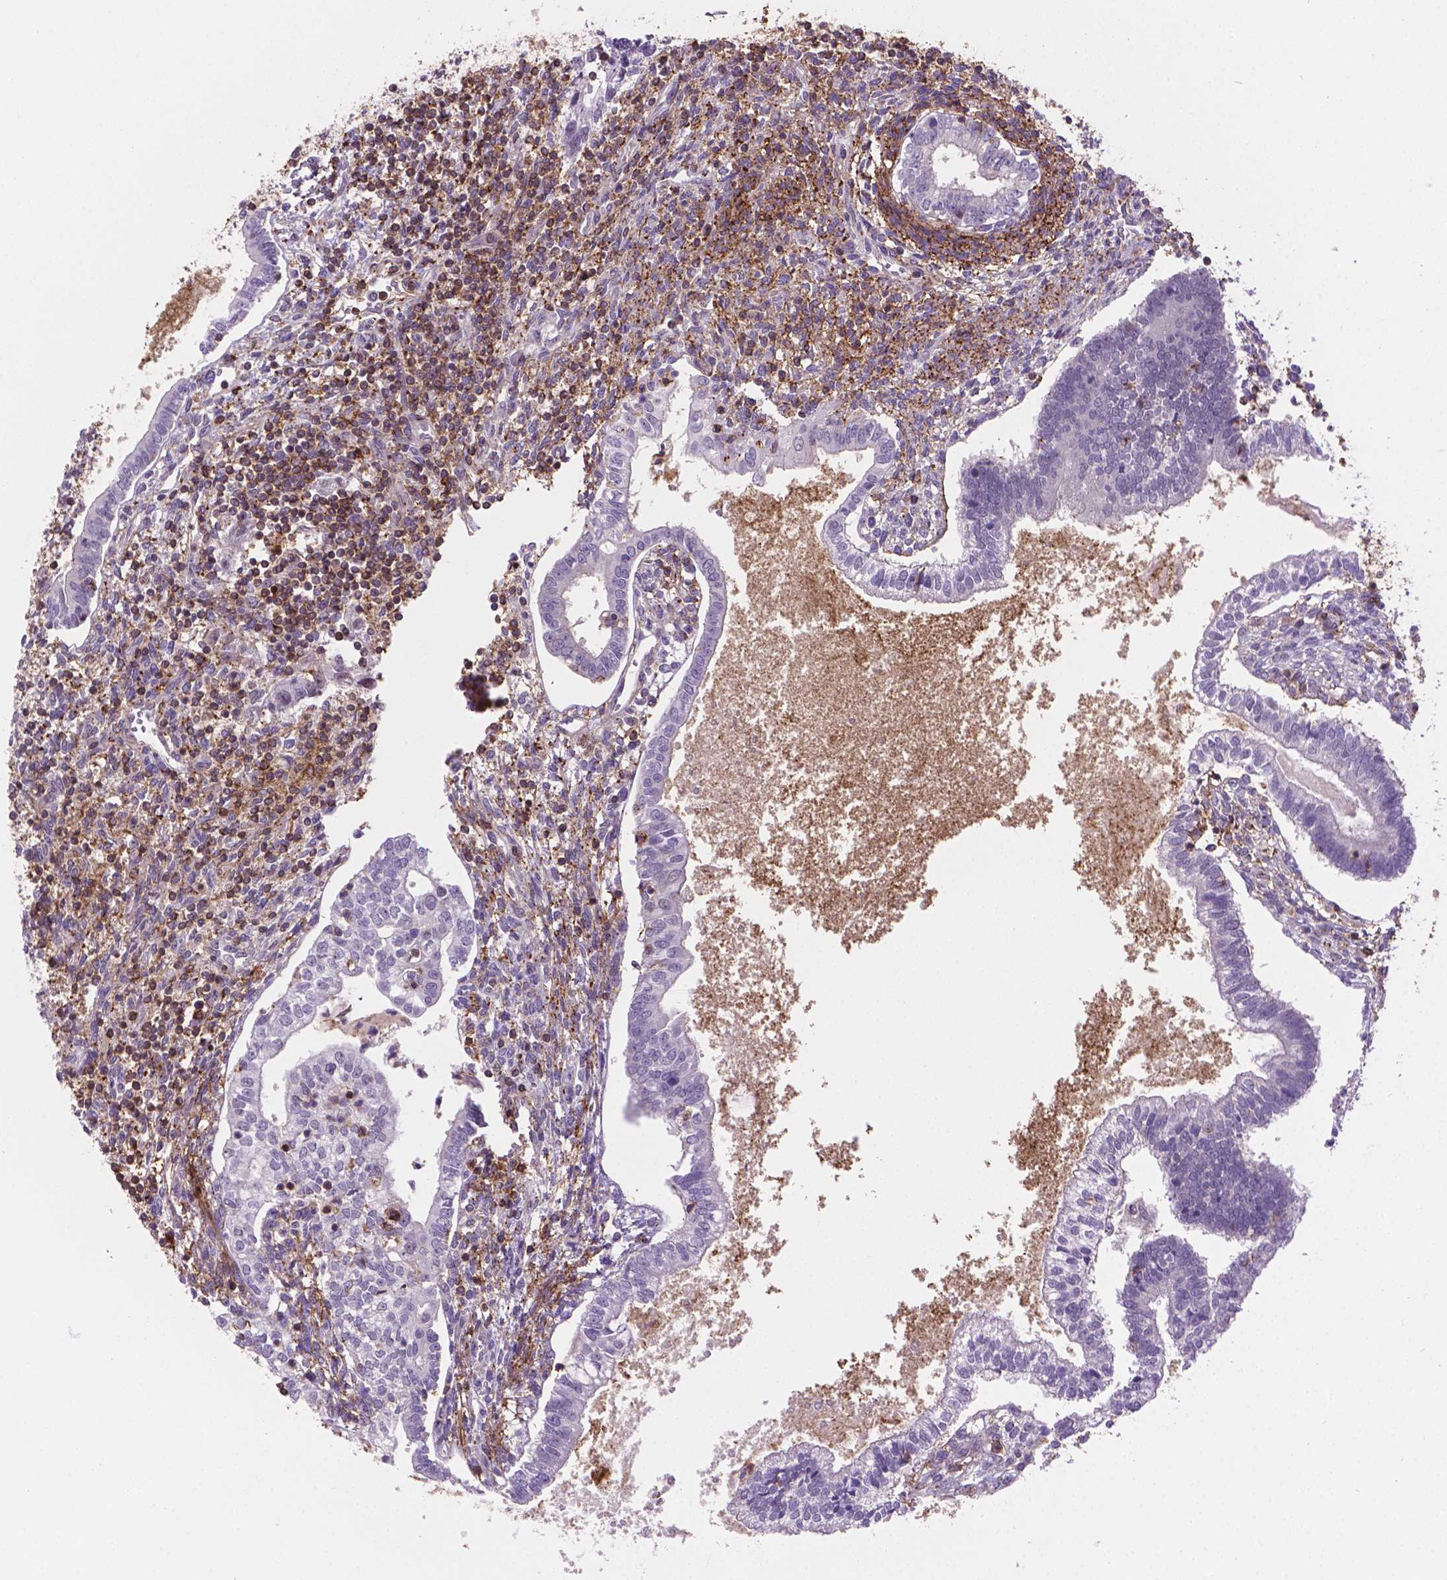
{"staining": {"intensity": "negative", "quantity": "none", "location": "none"}, "tissue": "testis cancer", "cell_type": "Tumor cells", "image_type": "cancer", "snomed": [{"axis": "morphology", "description": "Carcinoma, Embryonal, NOS"}, {"axis": "topography", "description": "Testis"}], "caption": "The photomicrograph demonstrates no significant expression in tumor cells of testis cancer.", "gene": "ACAD10", "patient": {"sex": "male", "age": 37}}